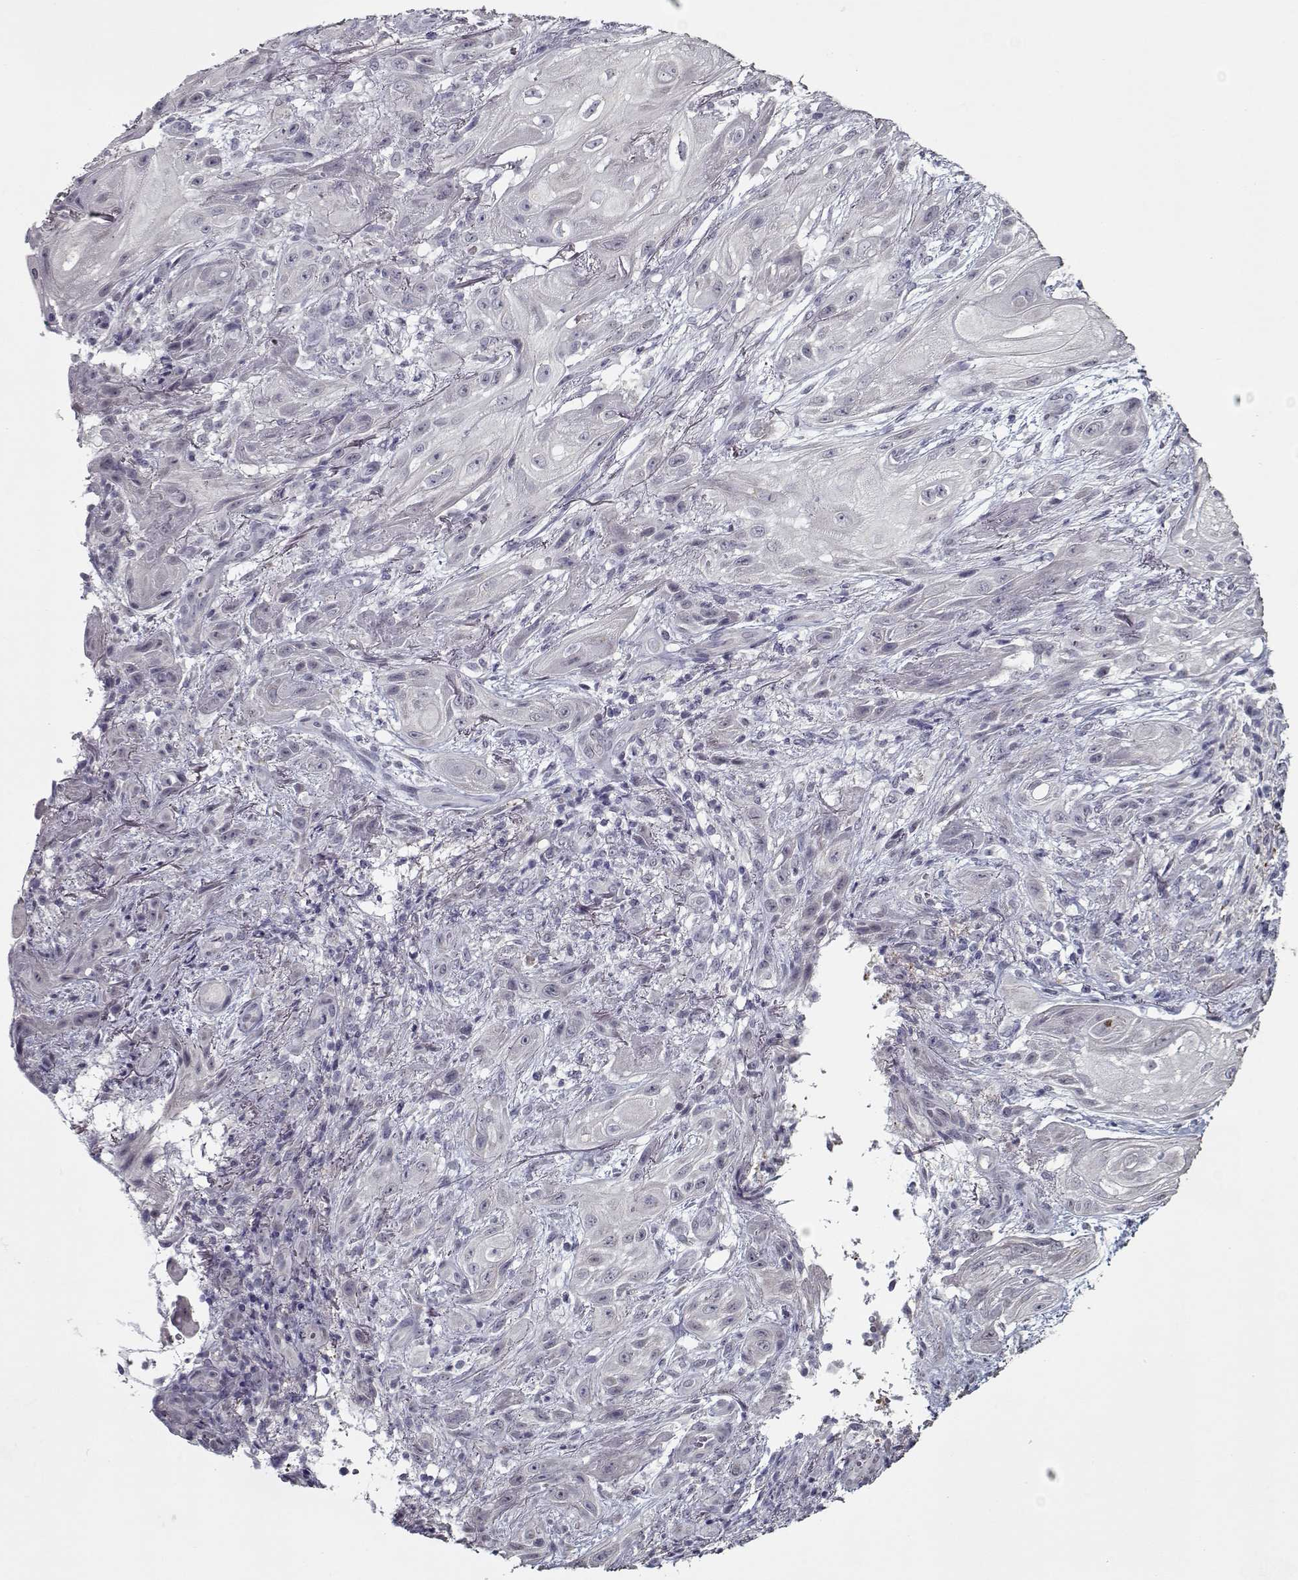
{"staining": {"intensity": "negative", "quantity": "none", "location": "none"}, "tissue": "skin cancer", "cell_type": "Tumor cells", "image_type": "cancer", "snomed": [{"axis": "morphology", "description": "Squamous cell carcinoma, NOS"}, {"axis": "topography", "description": "Skin"}], "caption": "Immunohistochemistry (IHC) micrograph of human skin cancer stained for a protein (brown), which reveals no positivity in tumor cells.", "gene": "SEC16B", "patient": {"sex": "male", "age": 62}}